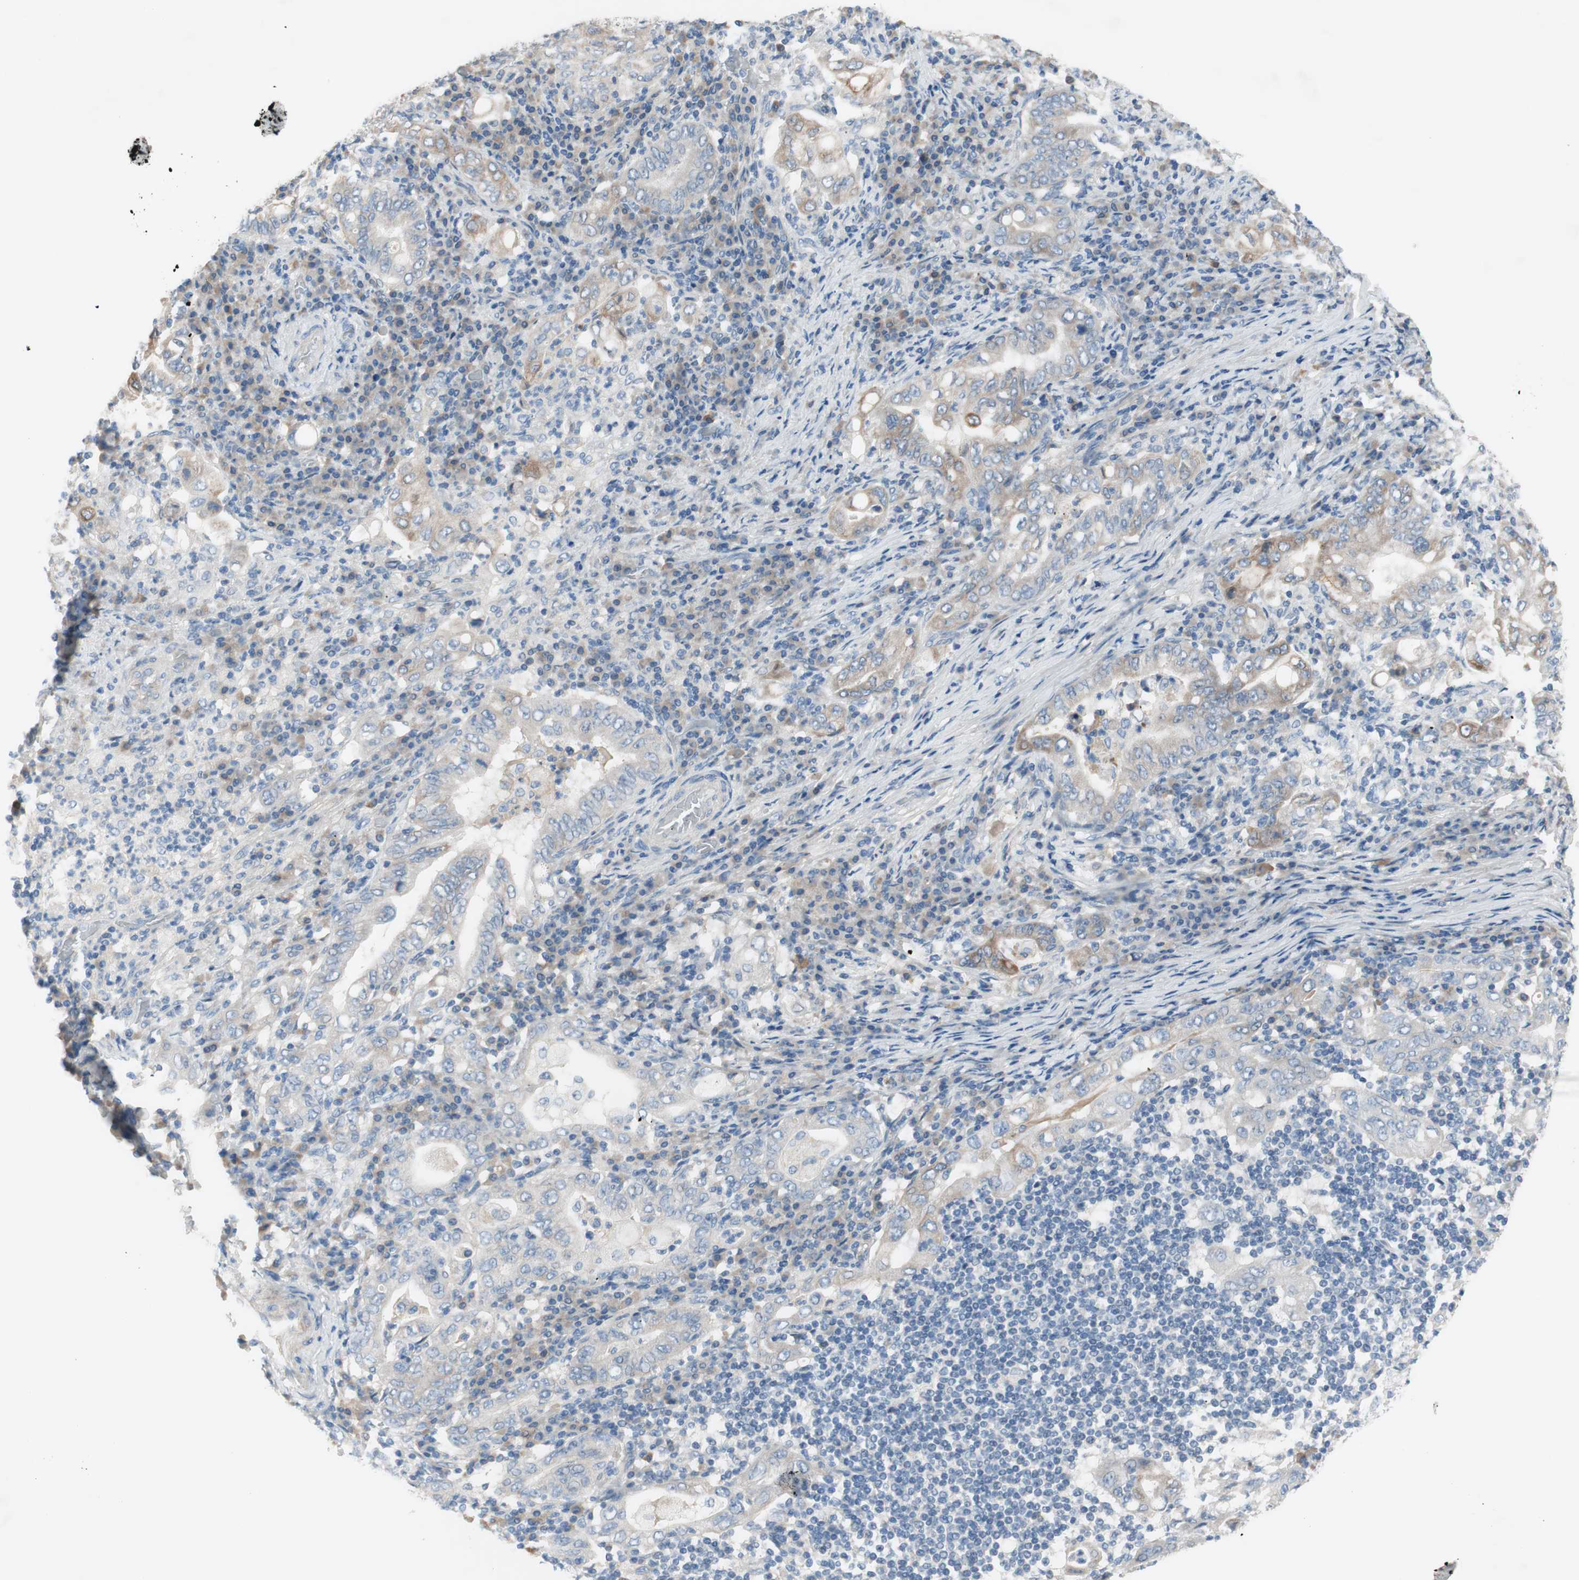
{"staining": {"intensity": "weak", "quantity": "<25%", "location": "cytoplasmic/membranous"}, "tissue": "stomach cancer", "cell_type": "Tumor cells", "image_type": "cancer", "snomed": [{"axis": "morphology", "description": "Normal tissue, NOS"}, {"axis": "morphology", "description": "Adenocarcinoma, NOS"}, {"axis": "topography", "description": "Esophagus"}, {"axis": "topography", "description": "Stomach, upper"}, {"axis": "topography", "description": "Peripheral nerve tissue"}], "caption": "This photomicrograph is of stomach cancer stained with immunohistochemistry (IHC) to label a protein in brown with the nuclei are counter-stained blue. There is no expression in tumor cells.", "gene": "FDFT1", "patient": {"sex": "male", "age": 62}}